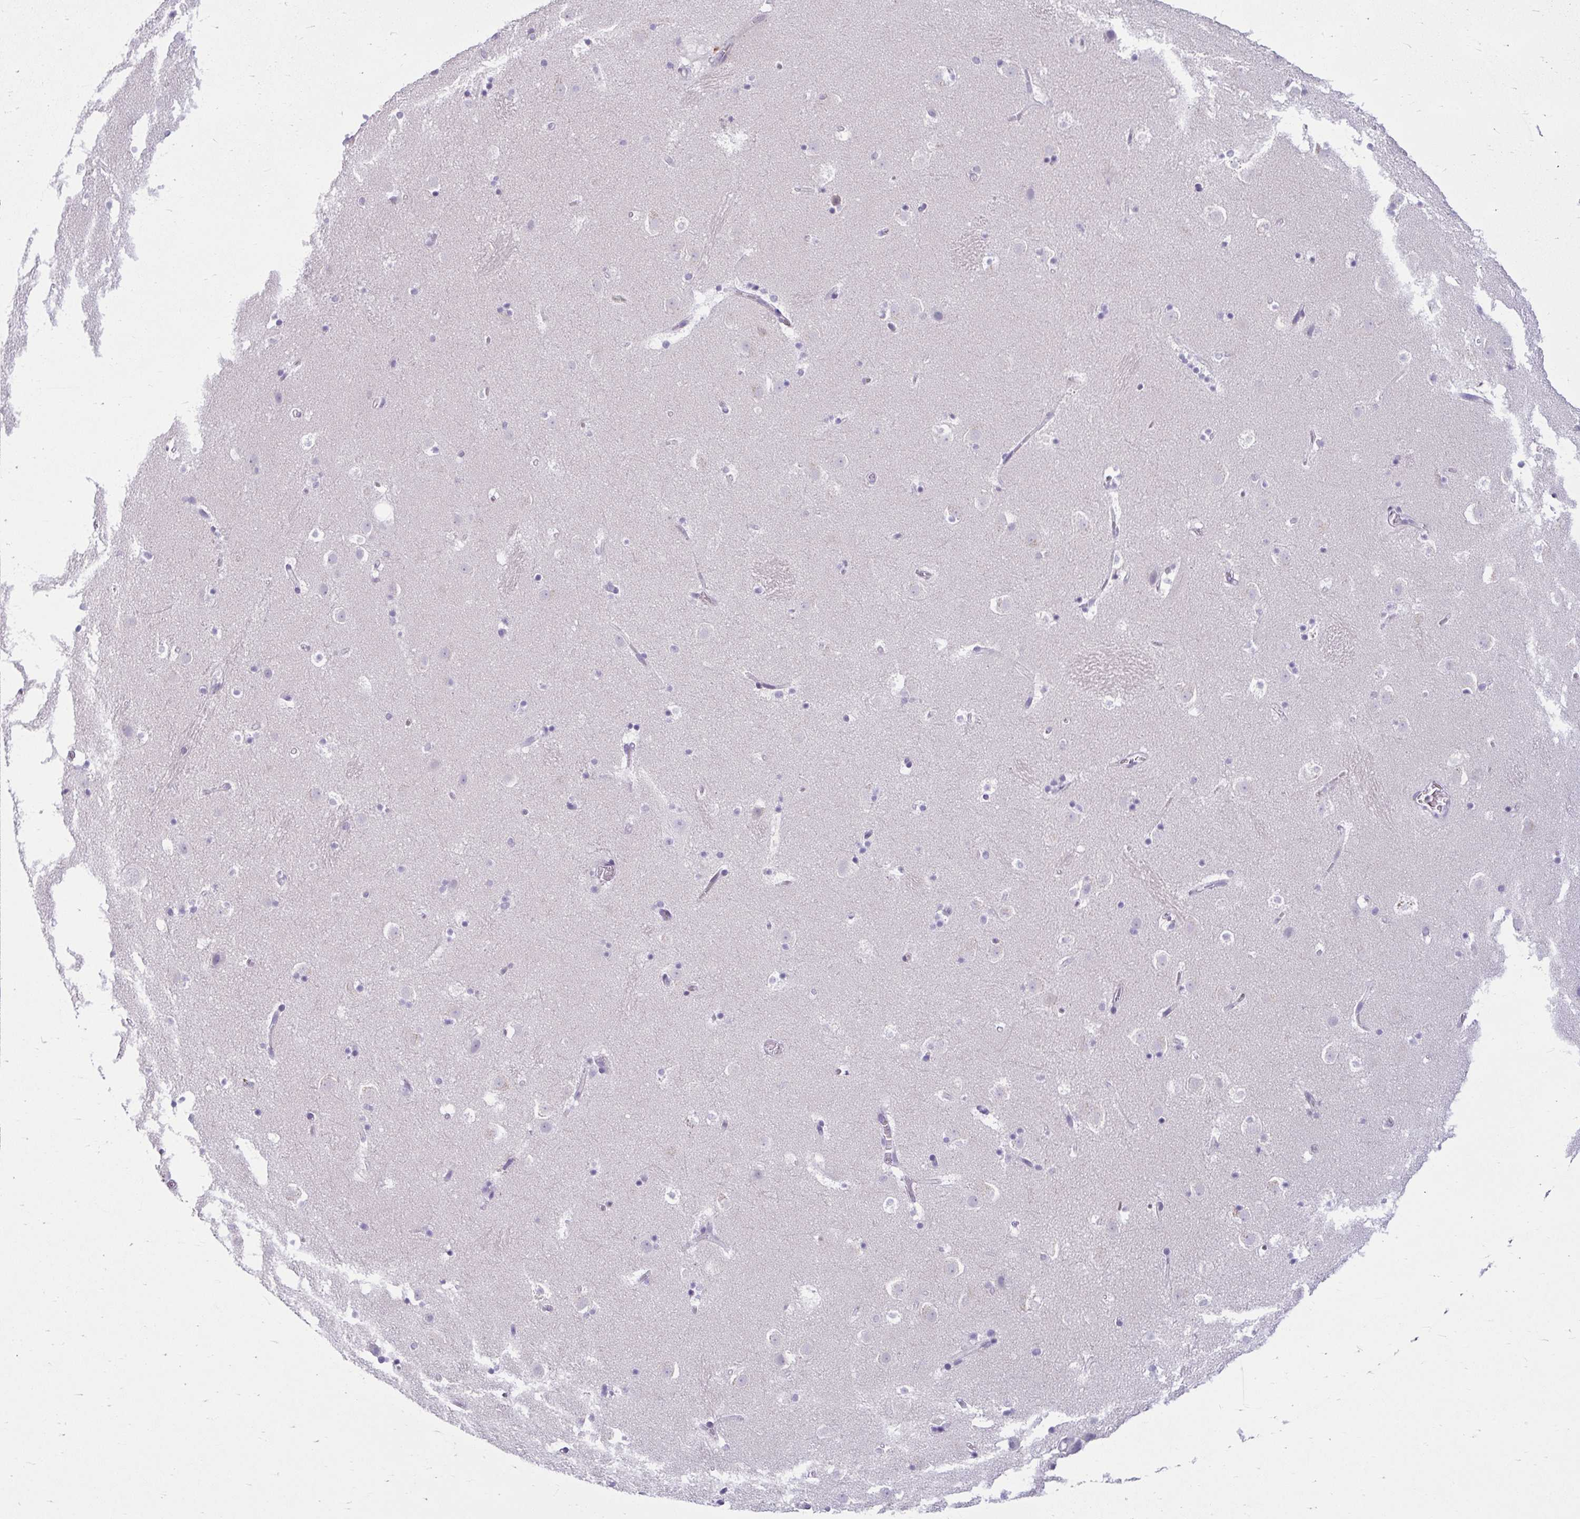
{"staining": {"intensity": "negative", "quantity": "none", "location": "none"}, "tissue": "caudate", "cell_type": "Glial cells", "image_type": "normal", "snomed": [{"axis": "morphology", "description": "Normal tissue, NOS"}, {"axis": "topography", "description": "Lateral ventricle wall"}], "caption": "IHC of benign human caudate exhibits no positivity in glial cells.", "gene": "FAM153A", "patient": {"sex": "male", "age": 37}}